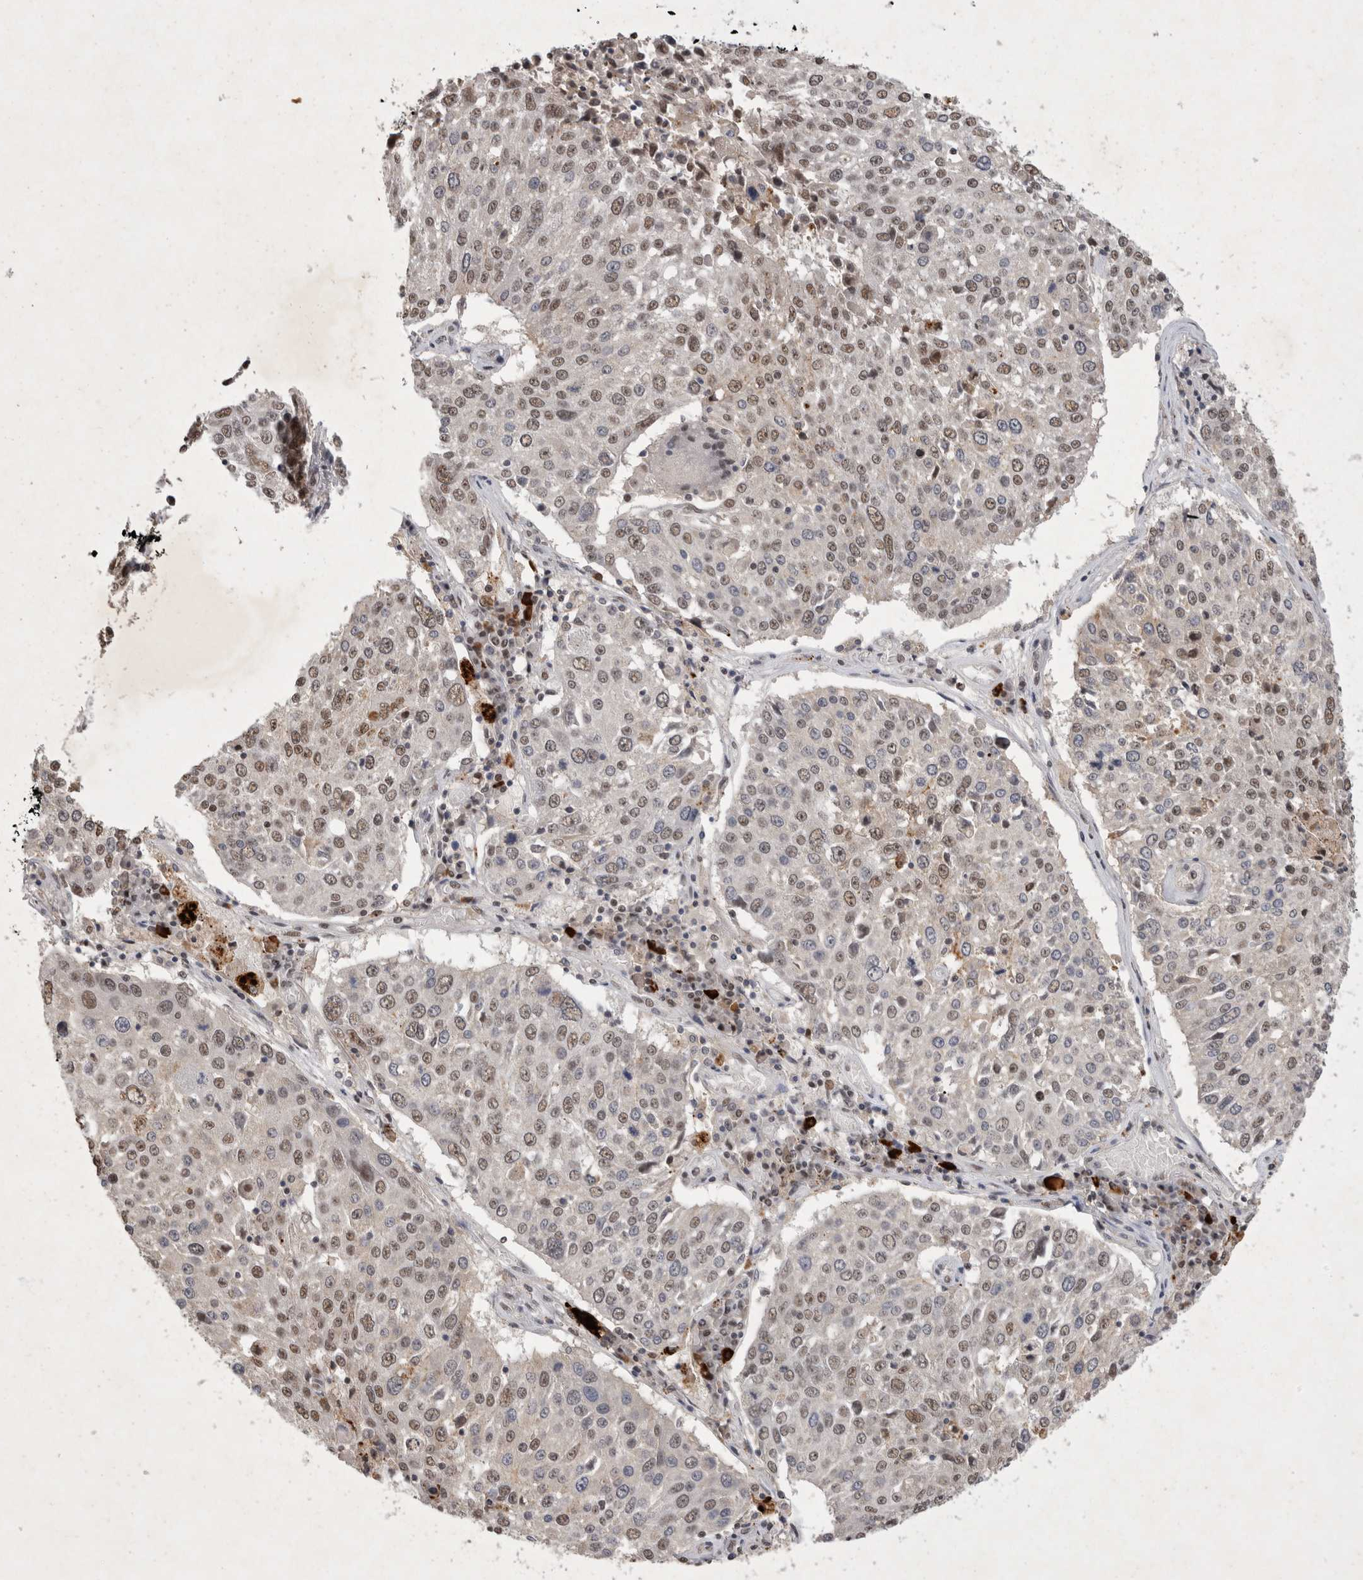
{"staining": {"intensity": "moderate", "quantity": "<25%", "location": "cytoplasmic/membranous,nuclear"}, "tissue": "lung cancer", "cell_type": "Tumor cells", "image_type": "cancer", "snomed": [{"axis": "morphology", "description": "Squamous cell carcinoma, NOS"}, {"axis": "topography", "description": "Lung"}], "caption": "A high-resolution photomicrograph shows immunohistochemistry staining of lung cancer, which reveals moderate cytoplasmic/membranous and nuclear expression in about <25% of tumor cells.", "gene": "XRCC5", "patient": {"sex": "male", "age": 65}}